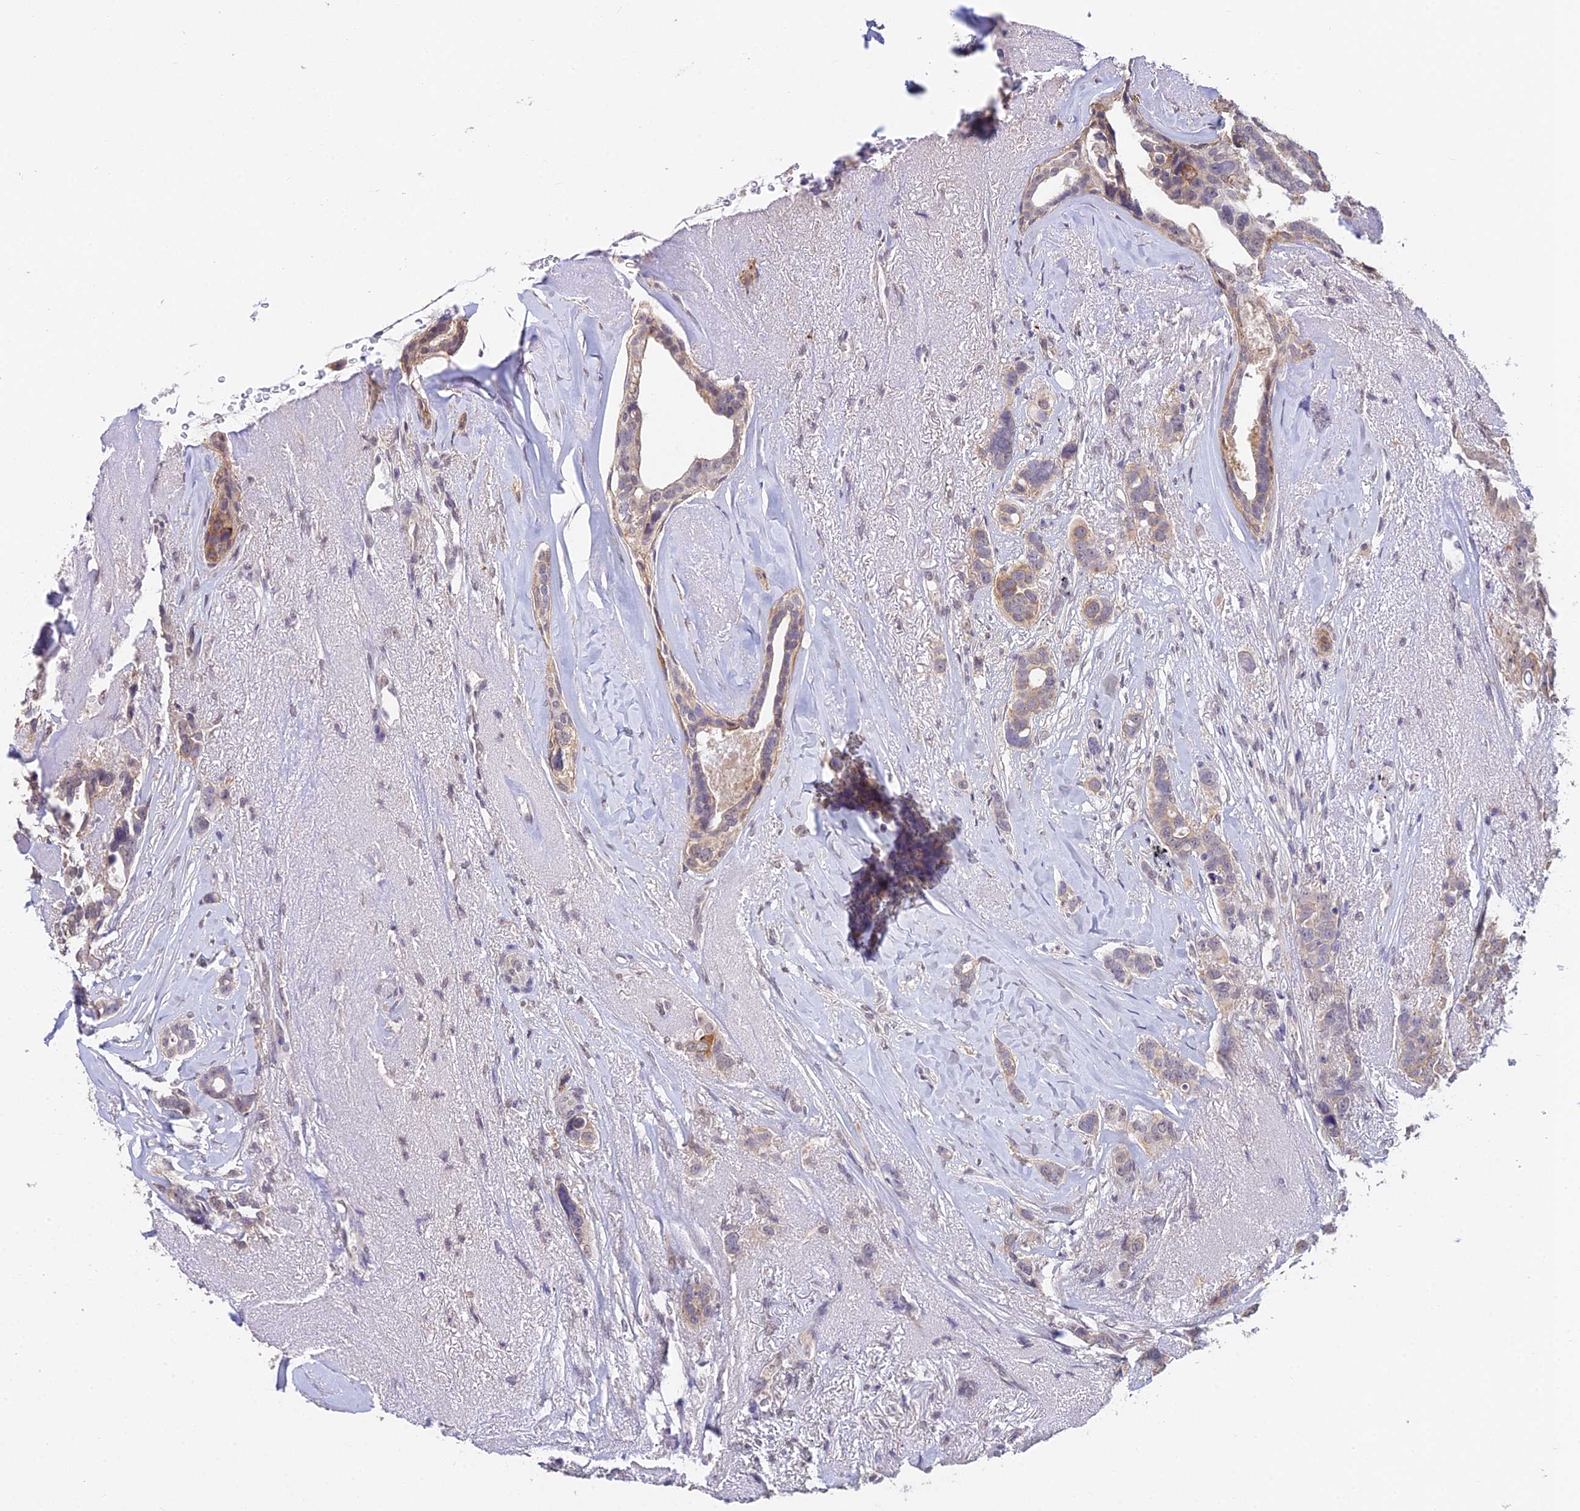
{"staining": {"intensity": "weak", "quantity": "<25%", "location": "cytoplasmic/membranous"}, "tissue": "breast cancer", "cell_type": "Tumor cells", "image_type": "cancer", "snomed": [{"axis": "morphology", "description": "Lobular carcinoma"}, {"axis": "topography", "description": "Breast"}], "caption": "The immunohistochemistry (IHC) image has no significant positivity in tumor cells of breast cancer (lobular carcinoma) tissue. Nuclei are stained in blue.", "gene": "HOXB1", "patient": {"sex": "female", "age": 51}}